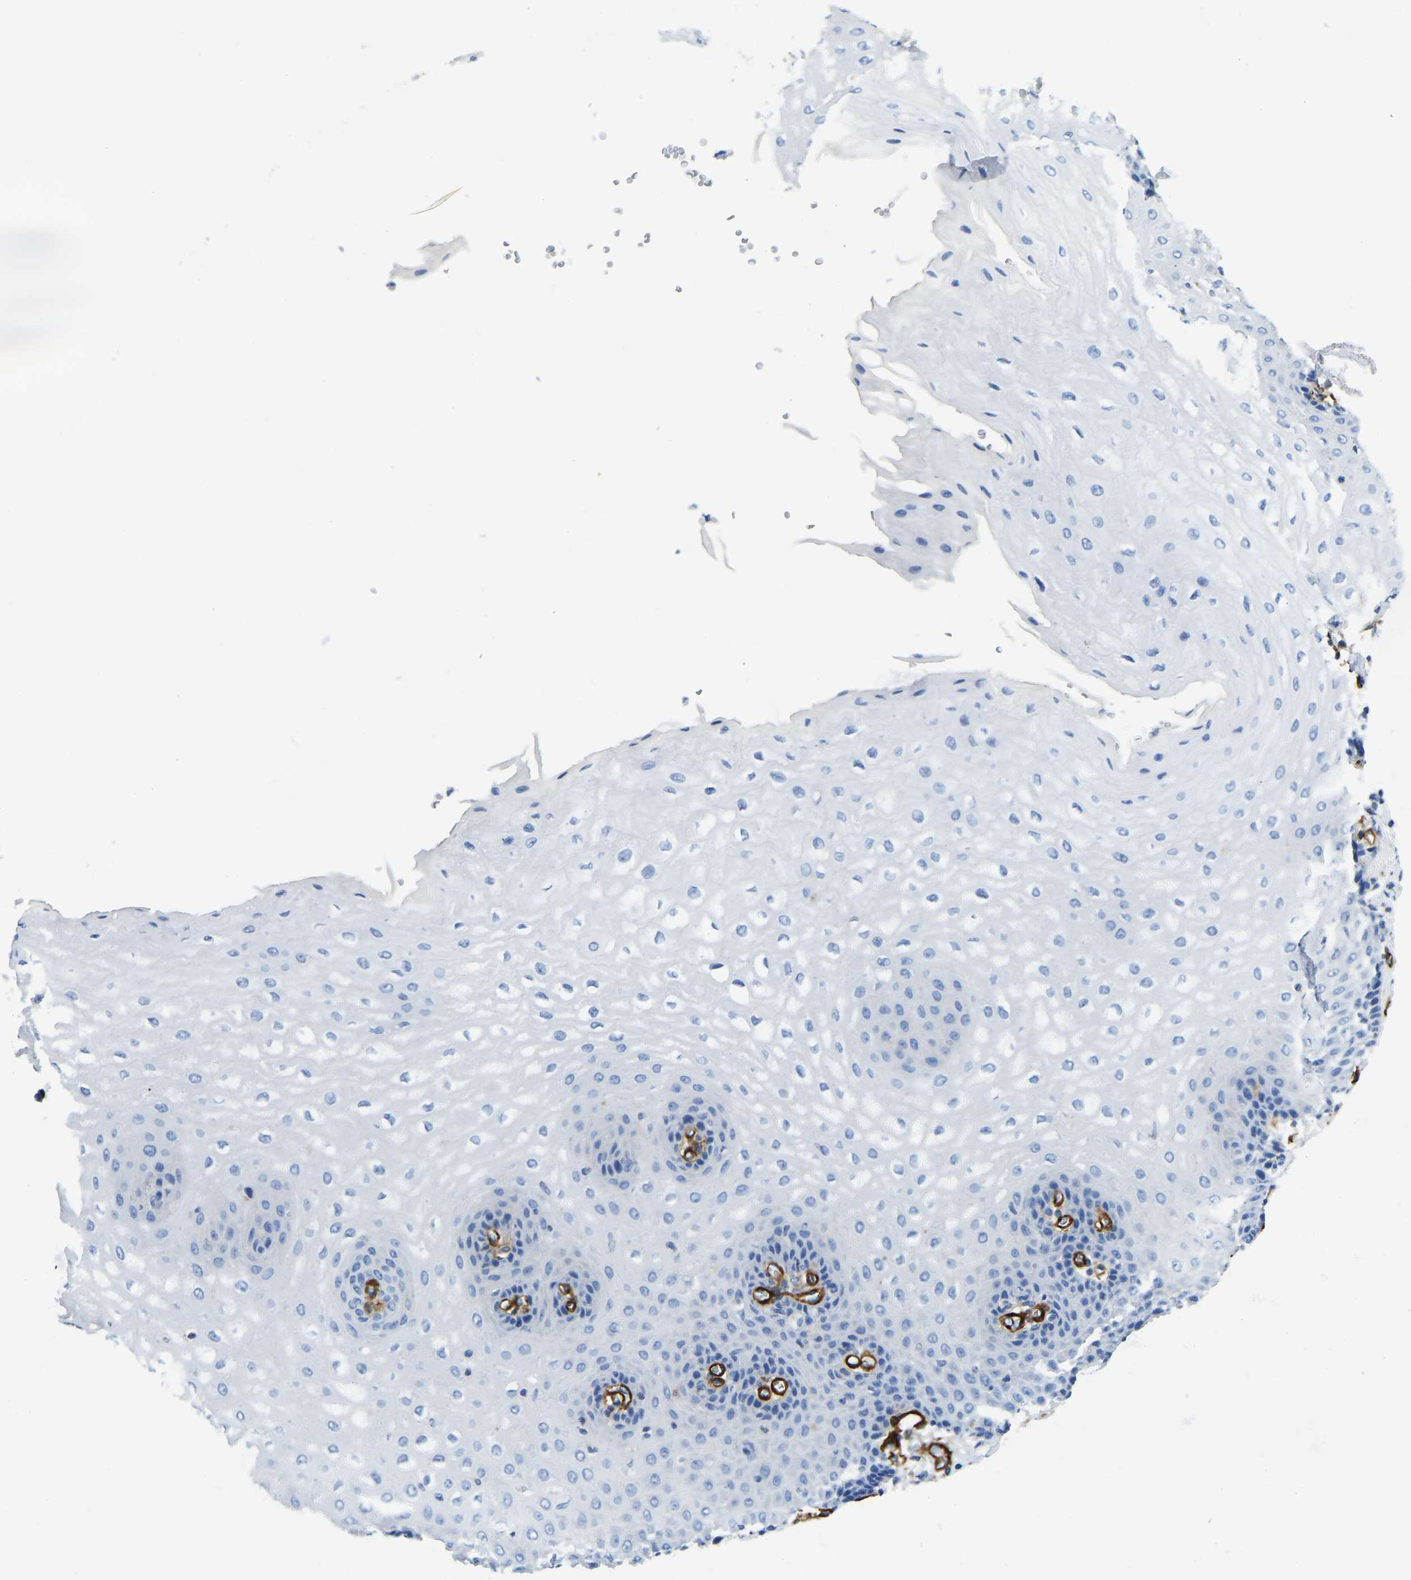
{"staining": {"intensity": "negative", "quantity": "none", "location": "none"}, "tissue": "esophagus", "cell_type": "Squamous epithelial cells", "image_type": "normal", "snomed": [{"axis": "morphology", "description": "Normal tissue, NOS"}, {"axis": "topography", "description": "Esophagus"}], "caption": "DAB immunohistochemical staining of normal human esophagus exhibits no significant staining in squamous epithelial cells.", "gene": "COL15A1", "patient": {"sex": "male", "age": 54}}